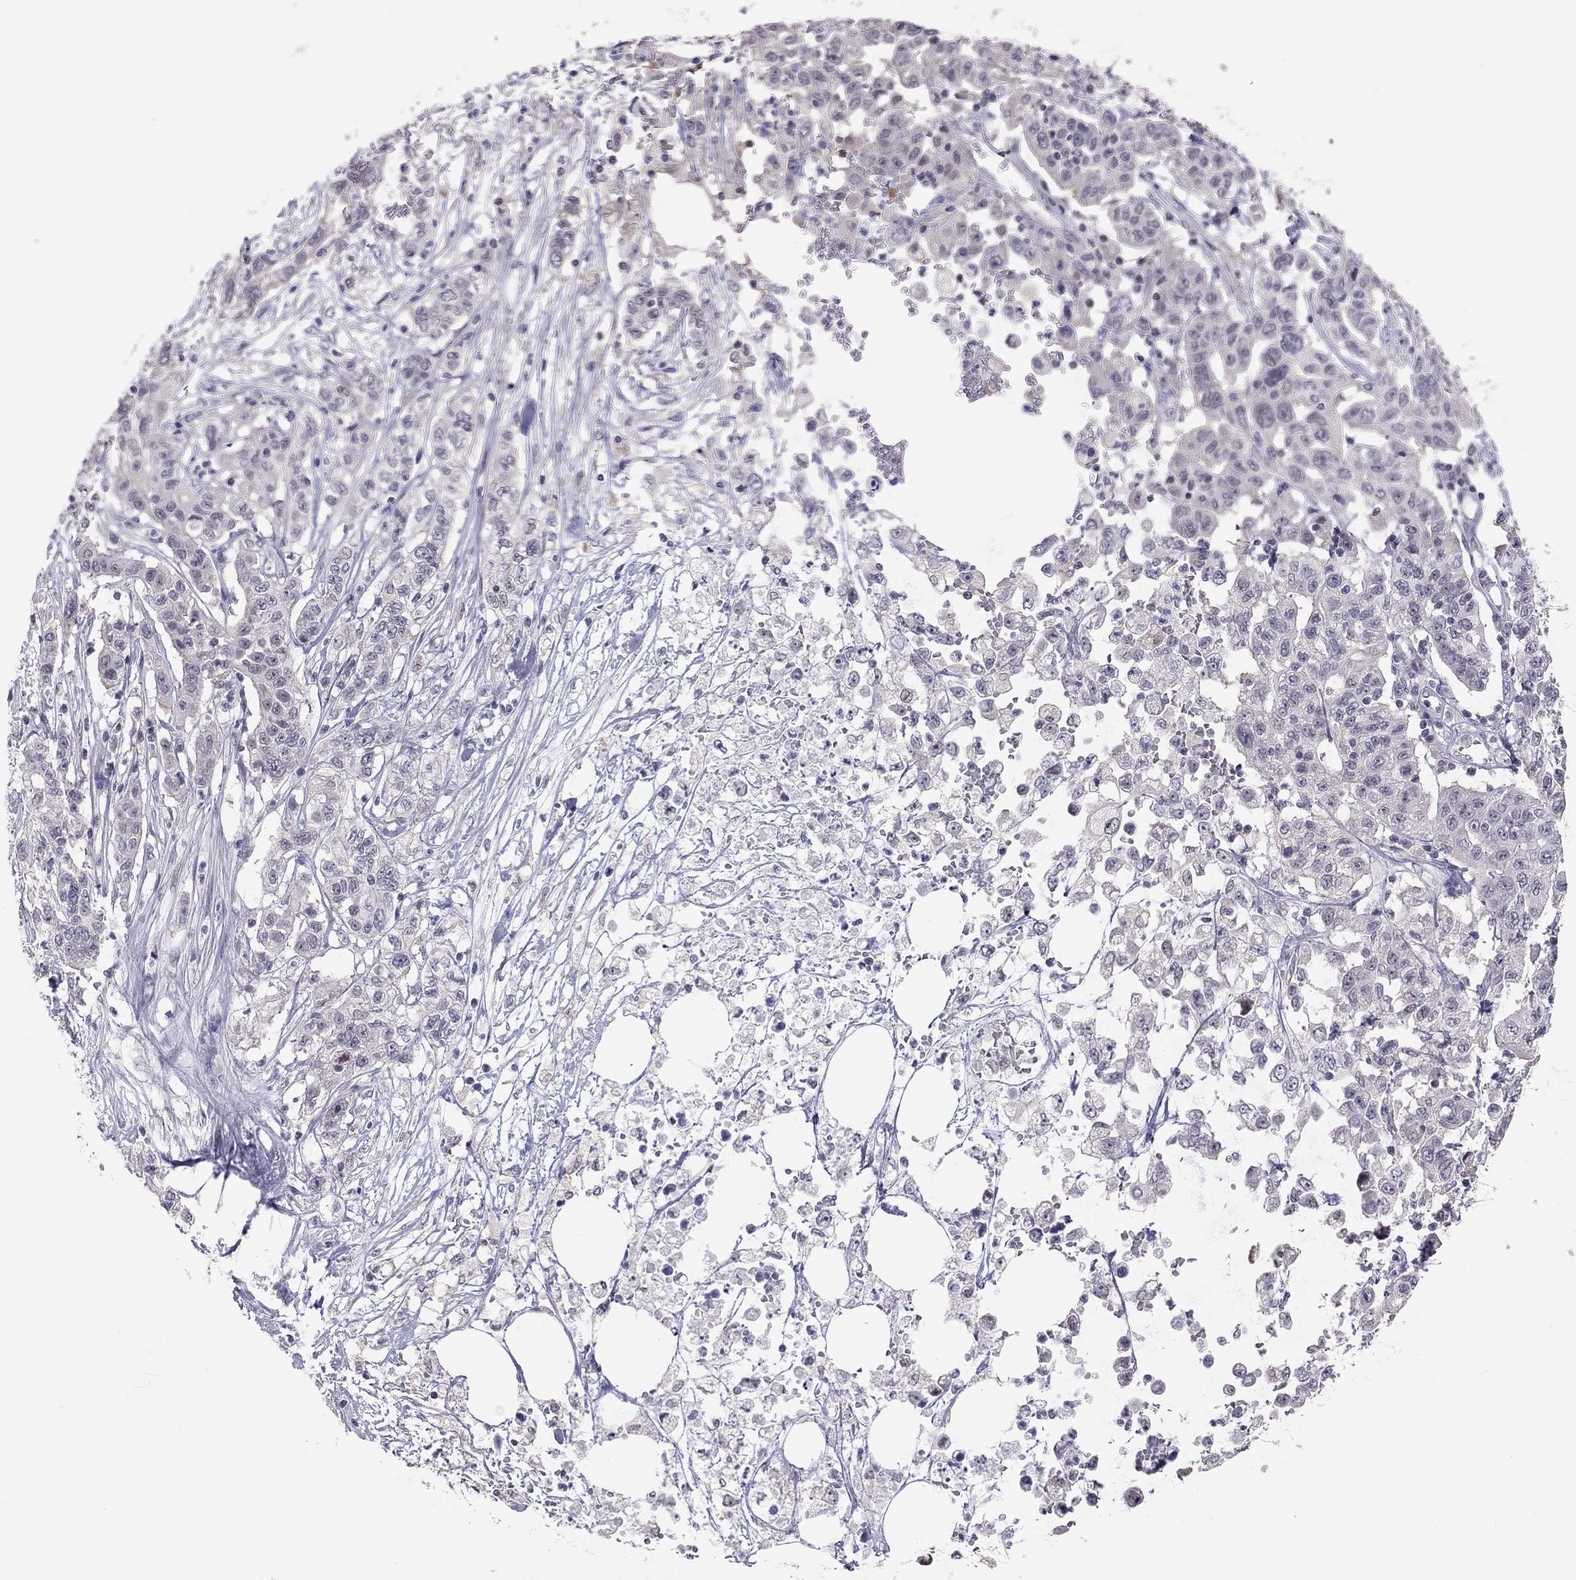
{"staining": {"intensity": "negative", "quantity": "none", "location": "none"}, "tissue": "liver cancer", "cell_type": "Tumor cells", "image_type": "cancer", "snomed": [{"axis": "morphology", "description": "Adenocarcinoma, NOS"}, {"axis": "morphology", "description": "Cholangiocarcinoma"}, {"axis": "topography", "description": "Liver"}], "caption": "The IHC image has no significant positivity in tumor cells of liver cancer tissue.", "gene": "HSF2BP", "patient": {"sex": "male", "age": 64}}